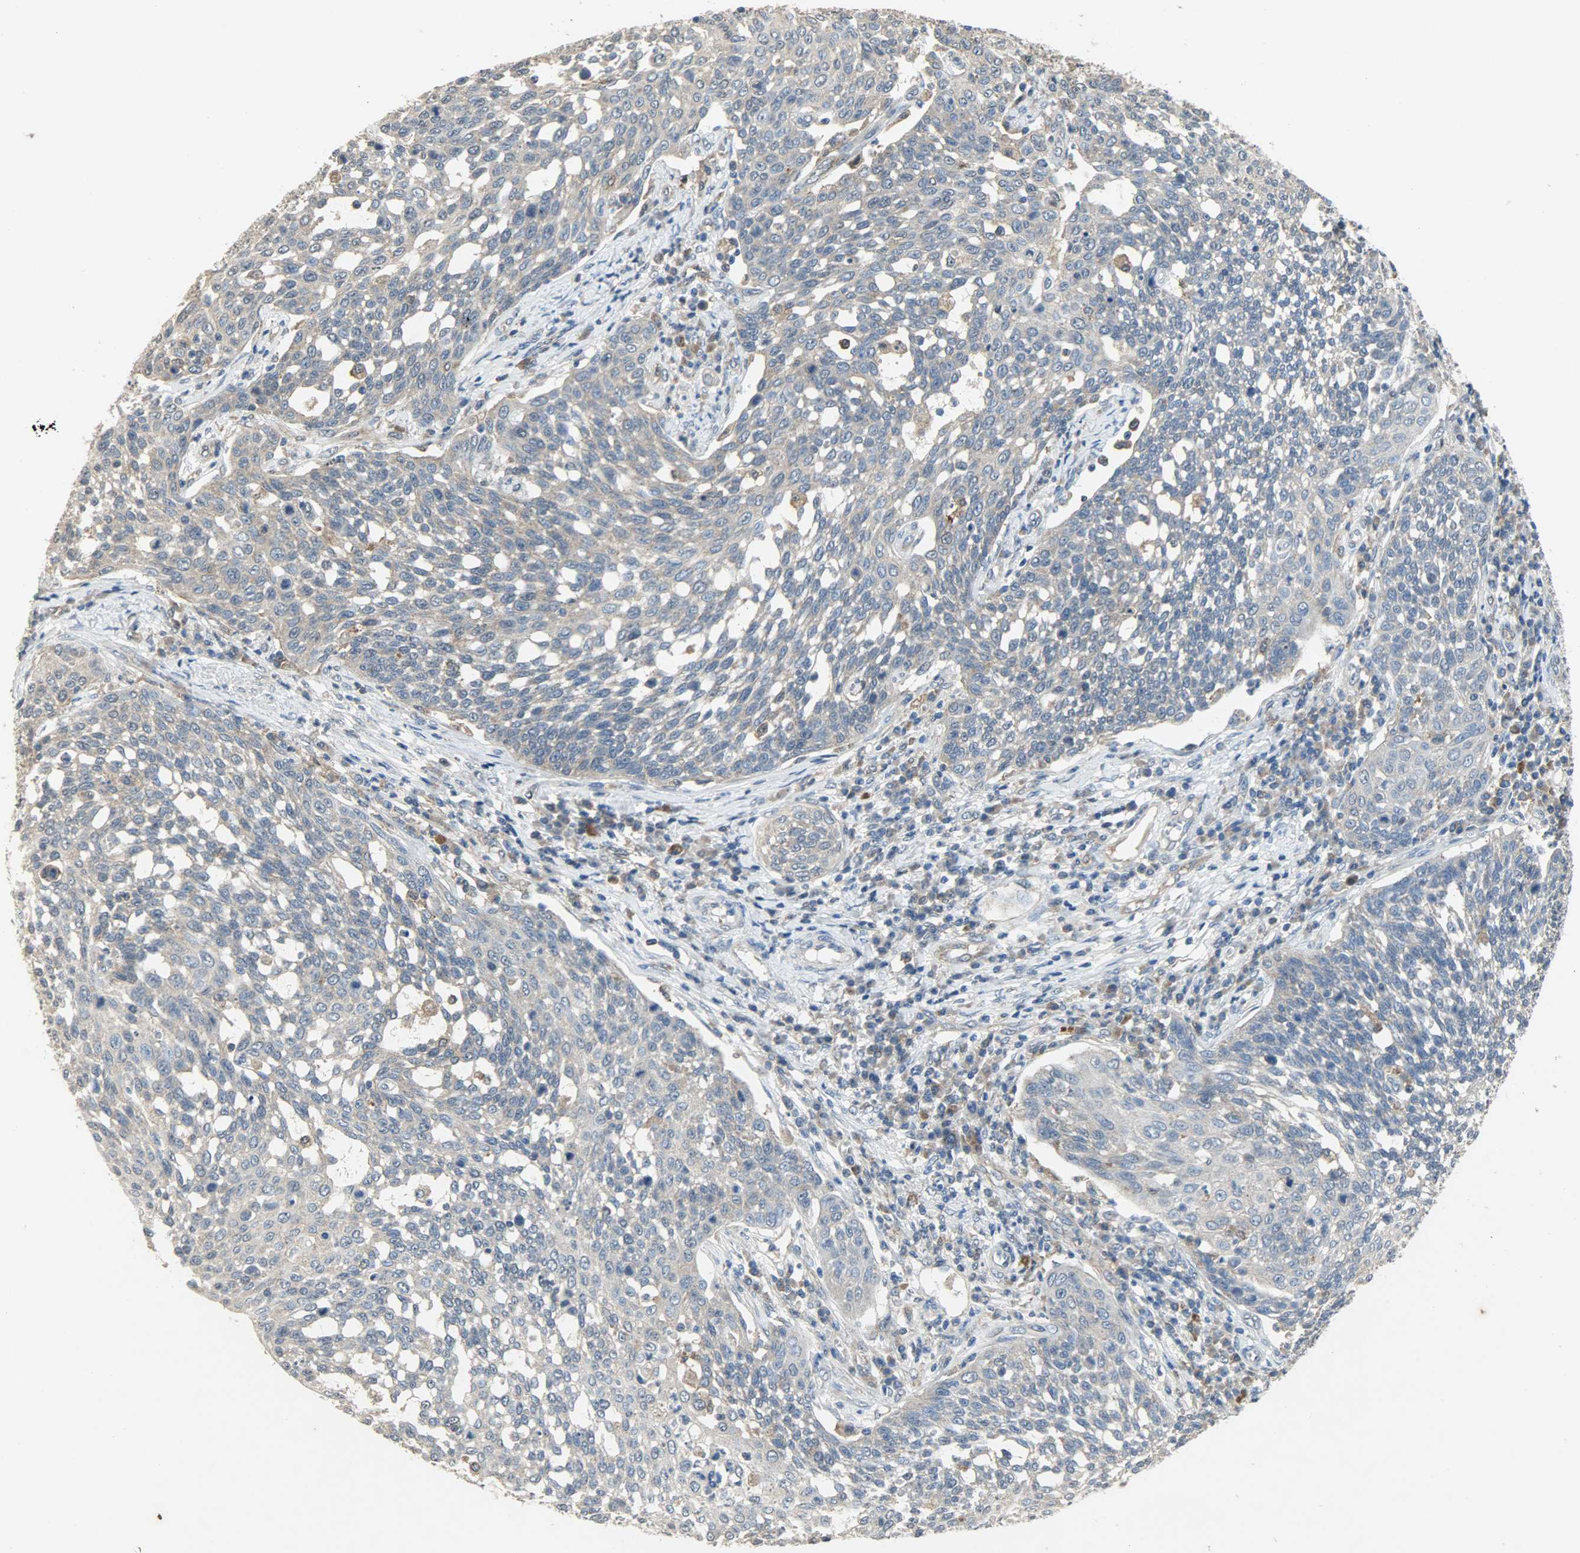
{"staining": {"intensity": "weak", "quantity": ">75%", "location": "cytoplasmic/membranous"}, "tissue": "cervical cancer", "cell_type": "Tumor cells", "image_type": "cancer", "snomed": [{"axis": "morphology", "description": "Squamous cell carcinoma, NOS"}, {"axis": "topography", "description": "Cervix"}], "caption": "A low amount of weak cytoplasmic/membranous expression is present in approximately >75% of tumor cells in cervical squamous cell carcinoma tissue. (Stains: DAB in brown, nuclei in blue, Microscopy: brightfield microscopy at high magnification).", "gene": "TRIM21", "patient": {"sex": "female", "age": 34}}